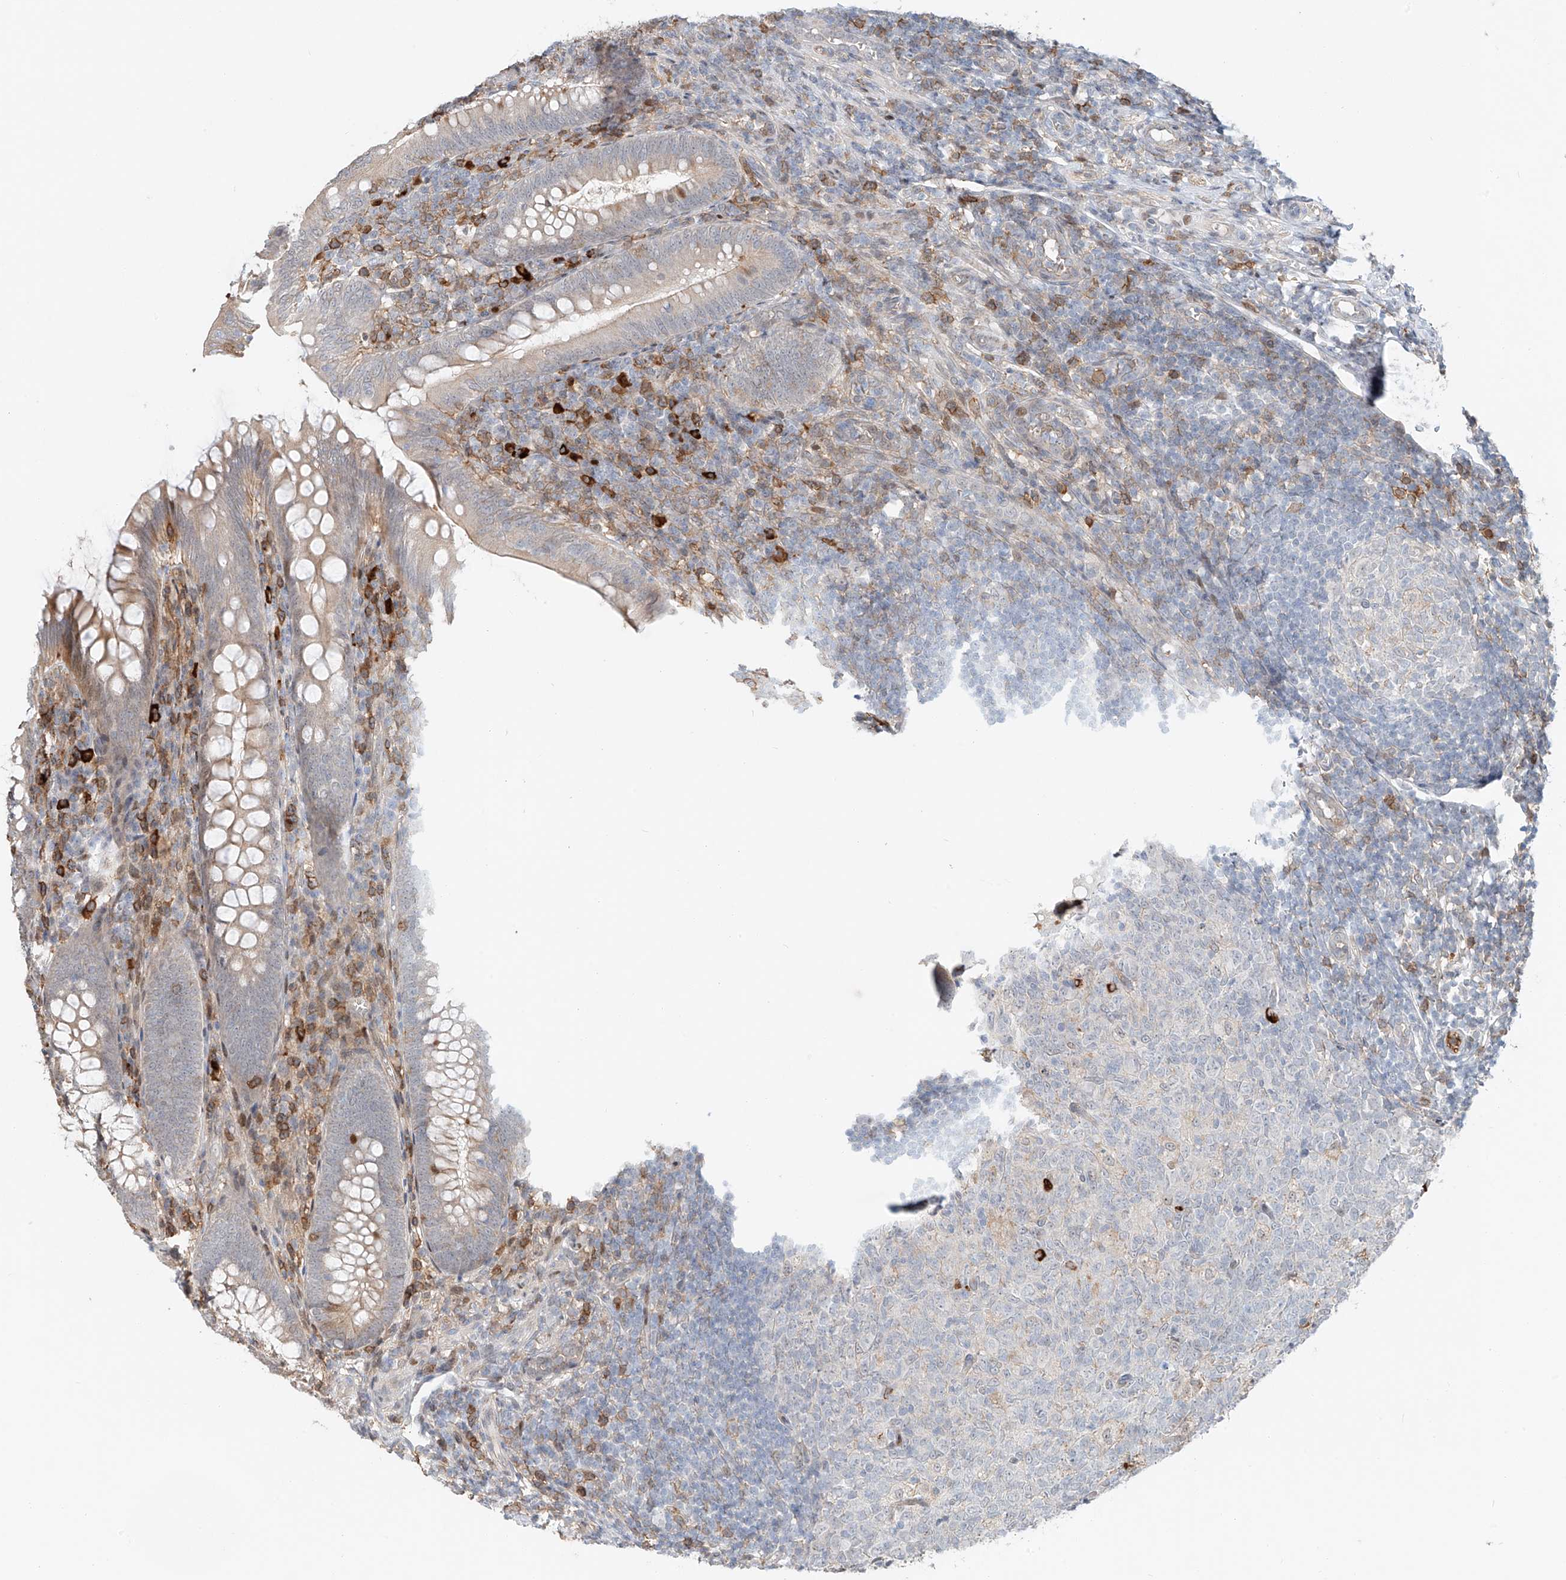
{"staining": {"intensity": "weak", "quantity": "25%-75%", "location": "cytoplasmic/membranous"}, "tissue": "appendix", "cell_type": "Glandular cells", "image_type": "normal", "snomed": [{"axis": "morphology", "description": "Normal tissue, NOS"}, {"axis": "topography", "description": "Appendix"}], "caption": "DAB immunohistochemical staining of unremarkable human appendix shows weak cytoplasmic/membranous protein positivity in about 25%-75% of glandular cells.", "gene": "CEP162", "patient": {"sex": "male", "age": 14}}